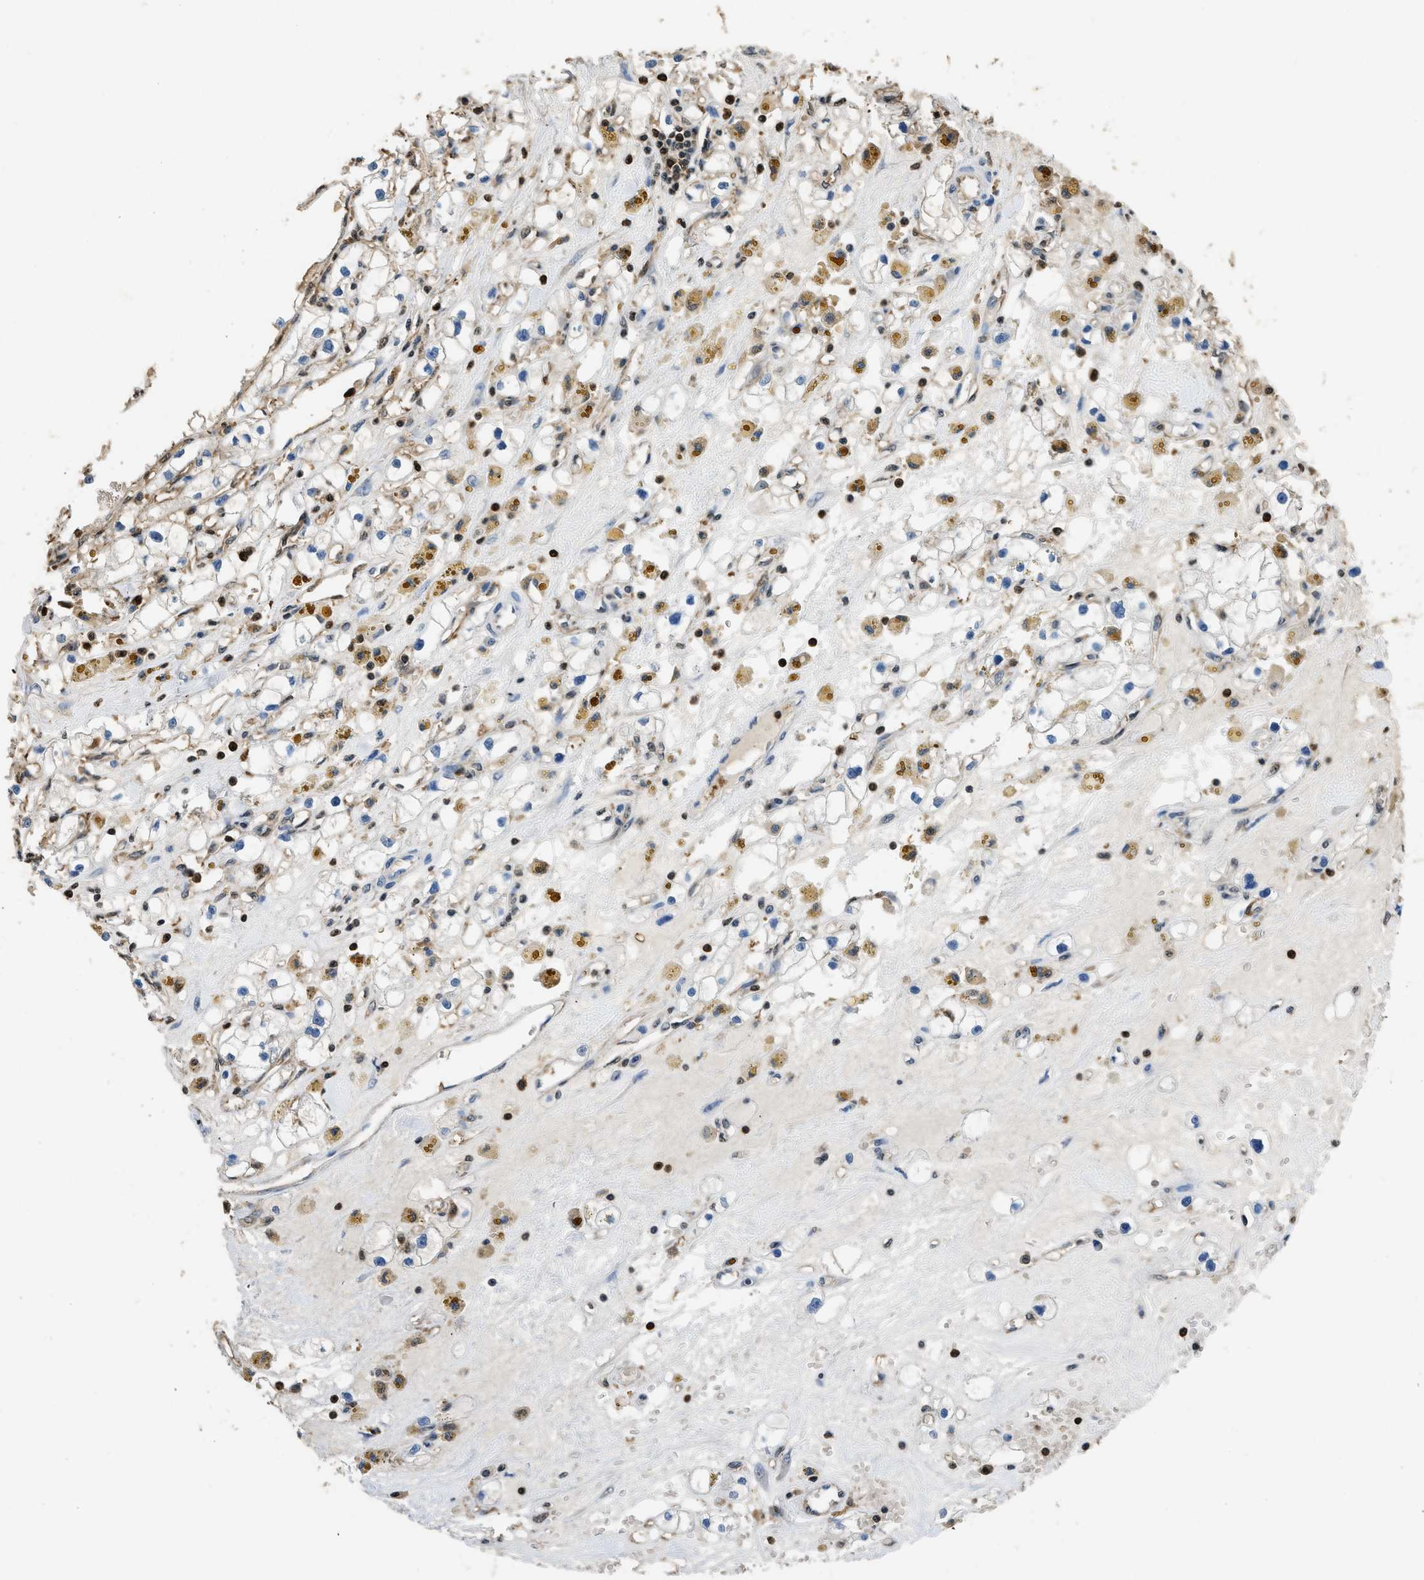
{"staining": {"intensity": "negative", "quantity": "none", "location": "none"}, "tissue": "renal cancer", "cell_type": "Tumor cells", "image_type": "cancer", "snomed": [{"axis": "morphology", "description": "Adenocarcinoma, NOS"}, {"axis": "topography", "description": "Kidney"}], "caption": "IHC of renal adenocarcinoma reveals no expression in tumor cells.", "gene": "ARHGDIB", "patient": {"sex": "male", "age": 56}}